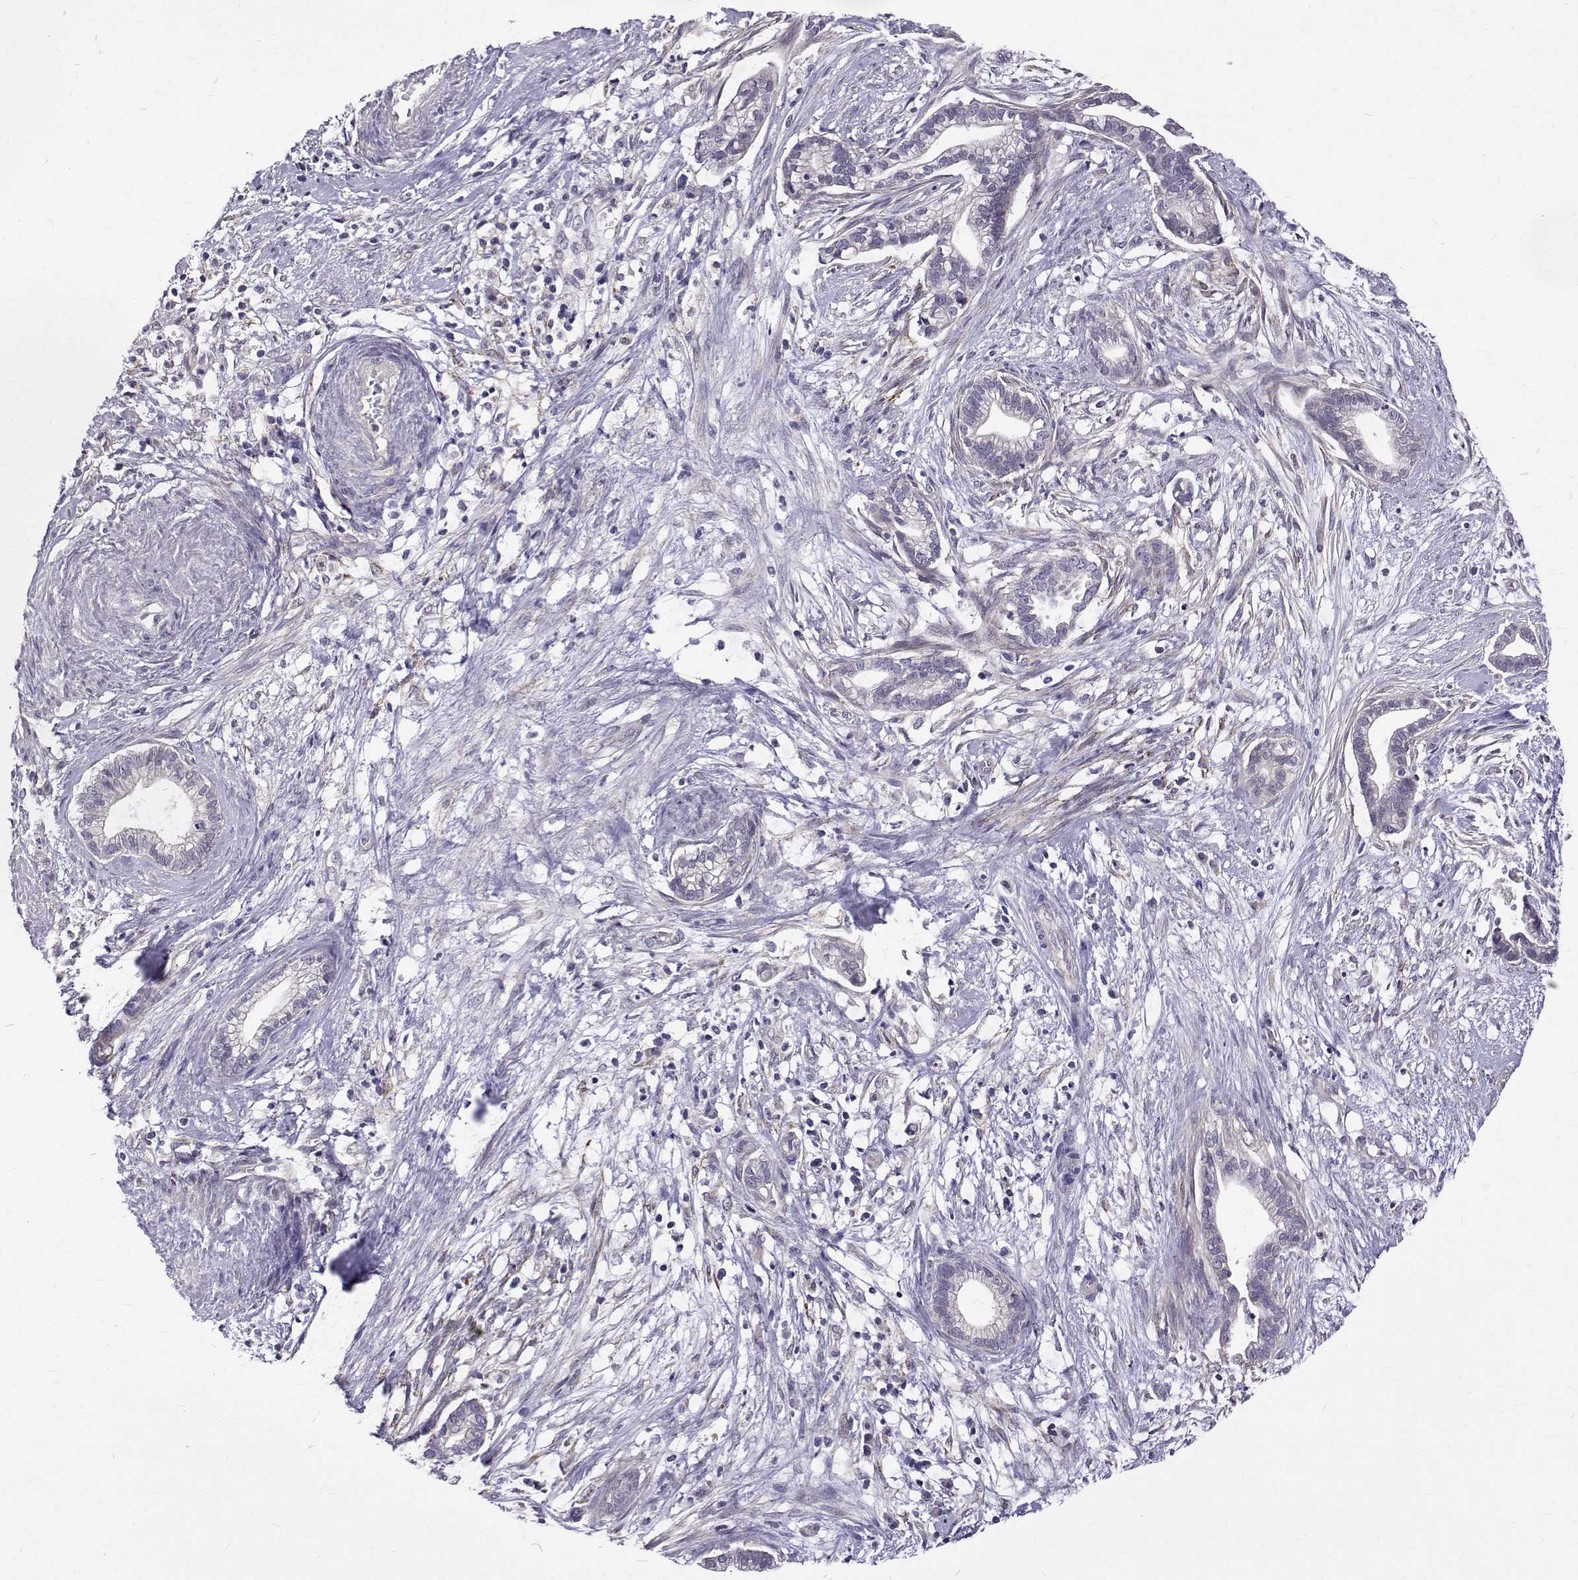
{"staining": {"intensity": "negative", "quantity": "none", "location": "none"}, "tissue": "cervical cancer", "cell_type": "Tumor cells", "image_type": "cancer", "snomed": [{"axis": "morphology", "description": "Adenocarcinoma, NOS"}, {"axis": "topography", "description": "Cervix"}], "caption": "IHC of human cervical adenocarcinoma demonstrates no expression in tumor cells.", "gene": "PADI1", "patient": {"sex": "female", "age": 62}}